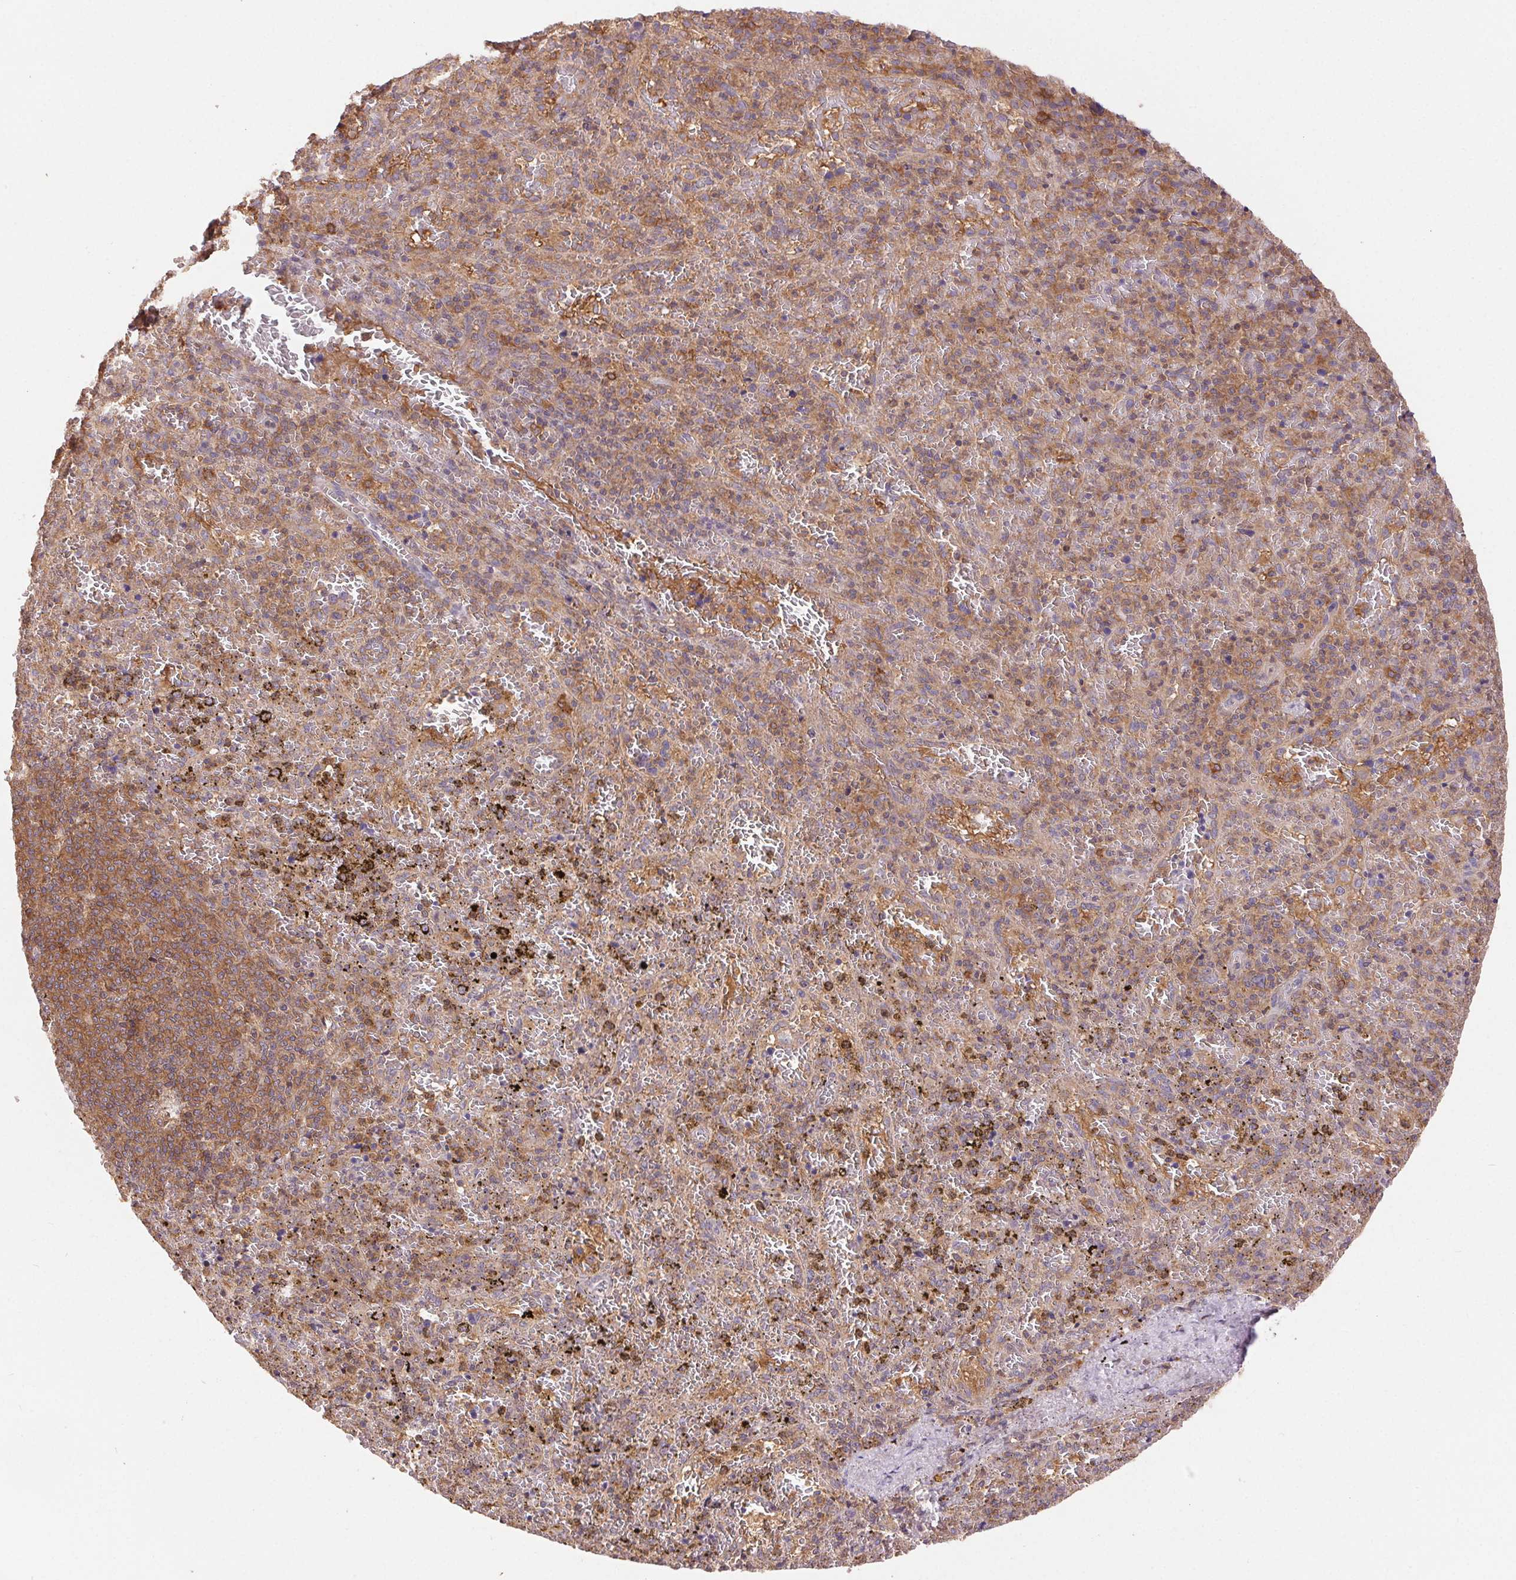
{"staining": {"intensity": "weak", "quantity": "25%-75%", "location": "cytoplasmic/membranous"}, "tissue": "spleen", "cell_type": "Cells in red pulp", "image_type": "normal", "snomed": [{"axis": "morphology", "description": "Normal tissue, NOS"}, {"axis": "topography", "description": "Spleen"}], "caption": "Brown immunohistochemical staining in unremarkable spleen shows weak cytoplasmic/membranous positivity in about 25%-75% of cells in red pulp.", "gene": "GDI1", "patient": {"sex": "female", "age": 50}}